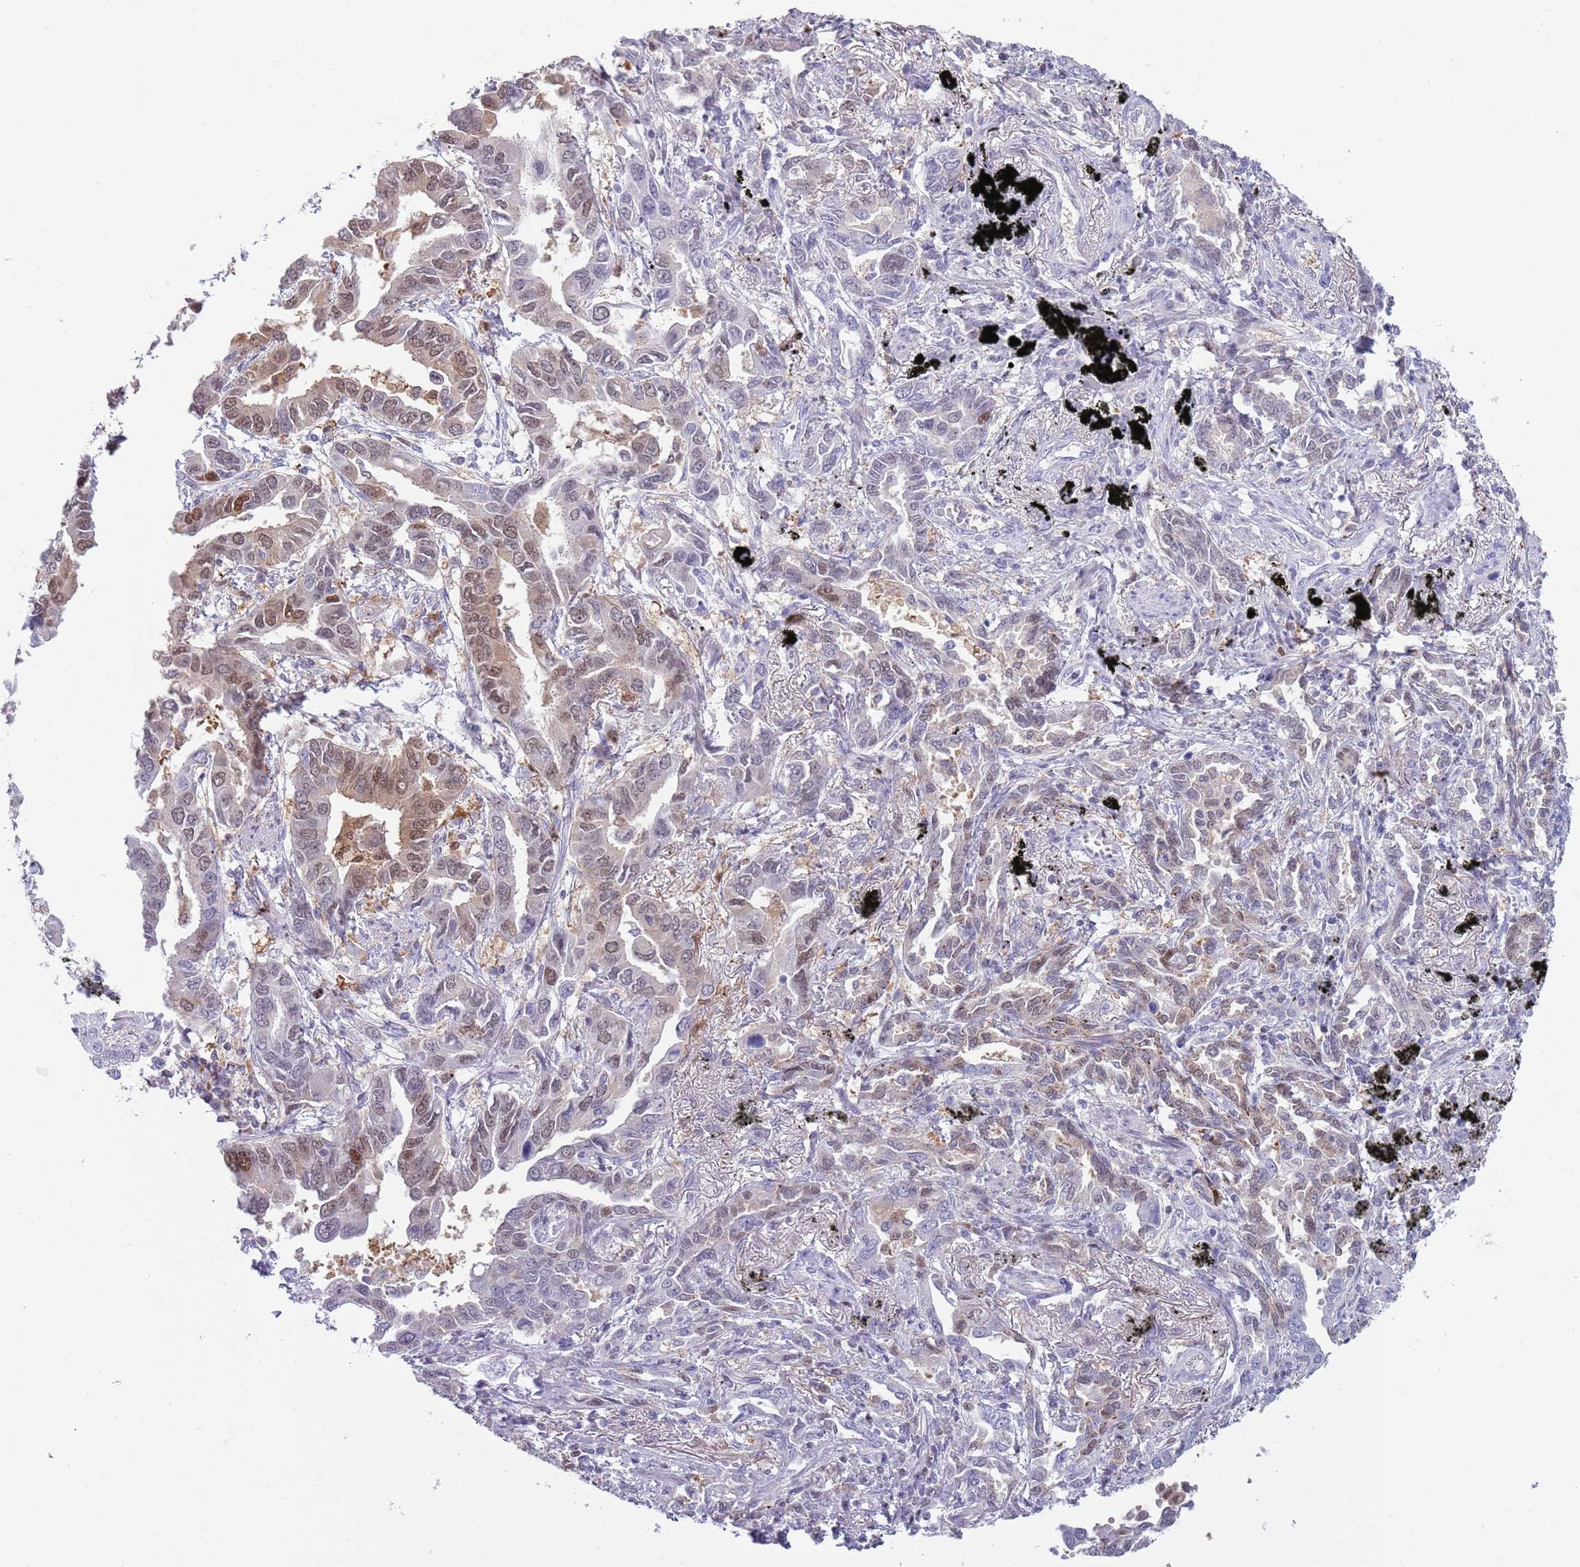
{"staining": {"intensity": "moderate", "quantity": "<25%", "location": "nuclear"}, "tissue": "lung cancer", "cell_type": "Tumor cells", "image_type": "cancer", "snomed": [{"axis": "morphology", "description": "Adenocarcinoma, NOS"}, {"axis": "topography", "description": "Lung"}], "caption": "The histopathology image demonstrates immunohistochemical staining of lung adenocarcinoma. There is moderate nuclear positivity is present in about <25% of tumor cells.", "gene": "NBPF6", "patient": {"sex": "male", "age": 67}}